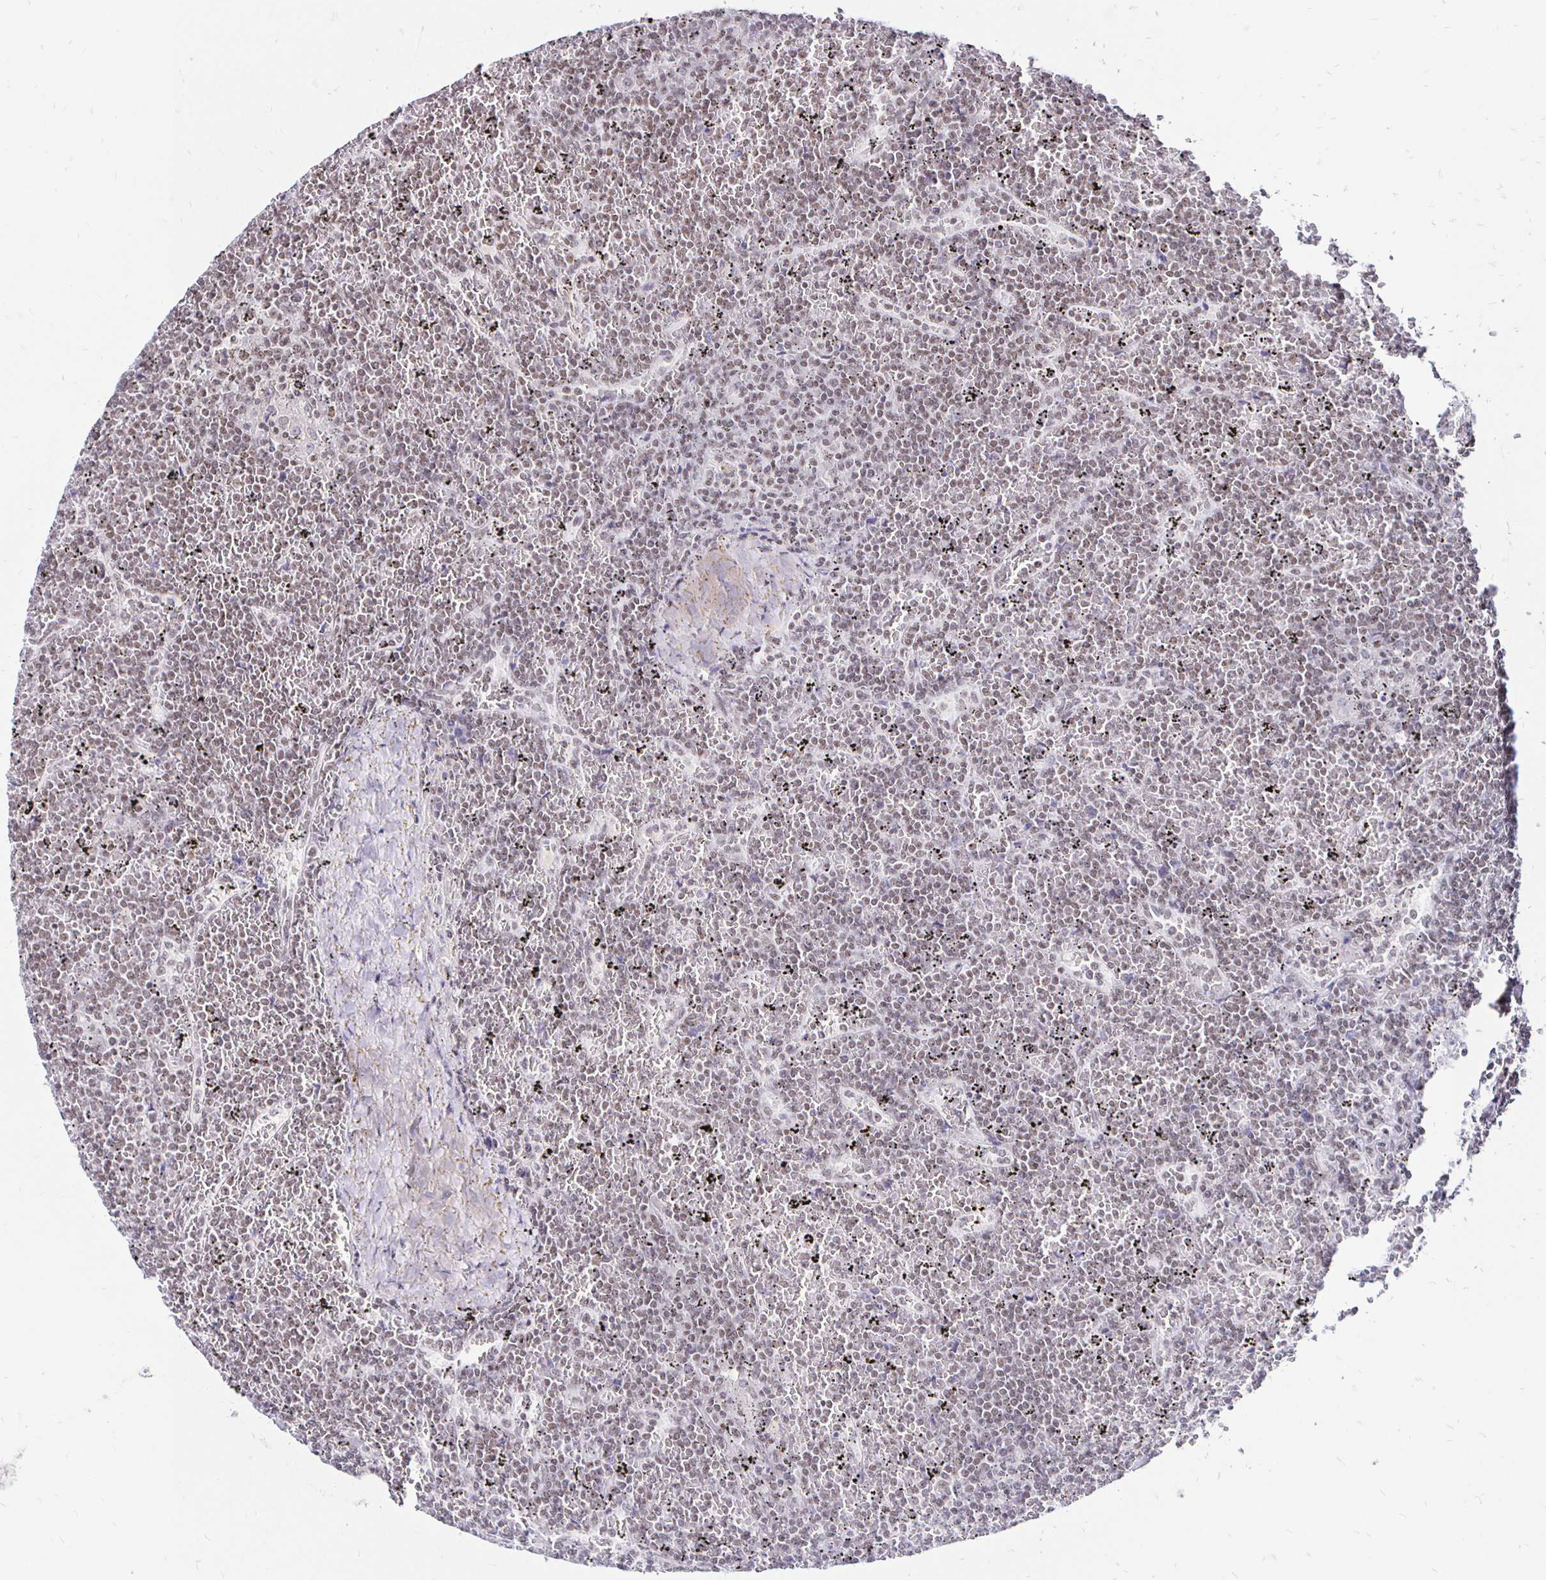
{"staining": {"intensity": "weak", "quantity": ">75%", "location": "nuclear"}, "tissue": "lymphoma", "cell_type": "Tumor cells", "image_type": "cancer", "snomed": [{"axis": "morphology", "description": "Malignant lymphoma, non-Hodgkin's type, Low grade"}, {"axis": "topography", "description": "Spleen"}], "caption": "Lymphoma was stained to show a protein in brown. There is low levels of weak nuclear positivity in about >75% of tumor cells.", "gene": "SIN3A", "patient": {"sex": "female", "age": 19}}